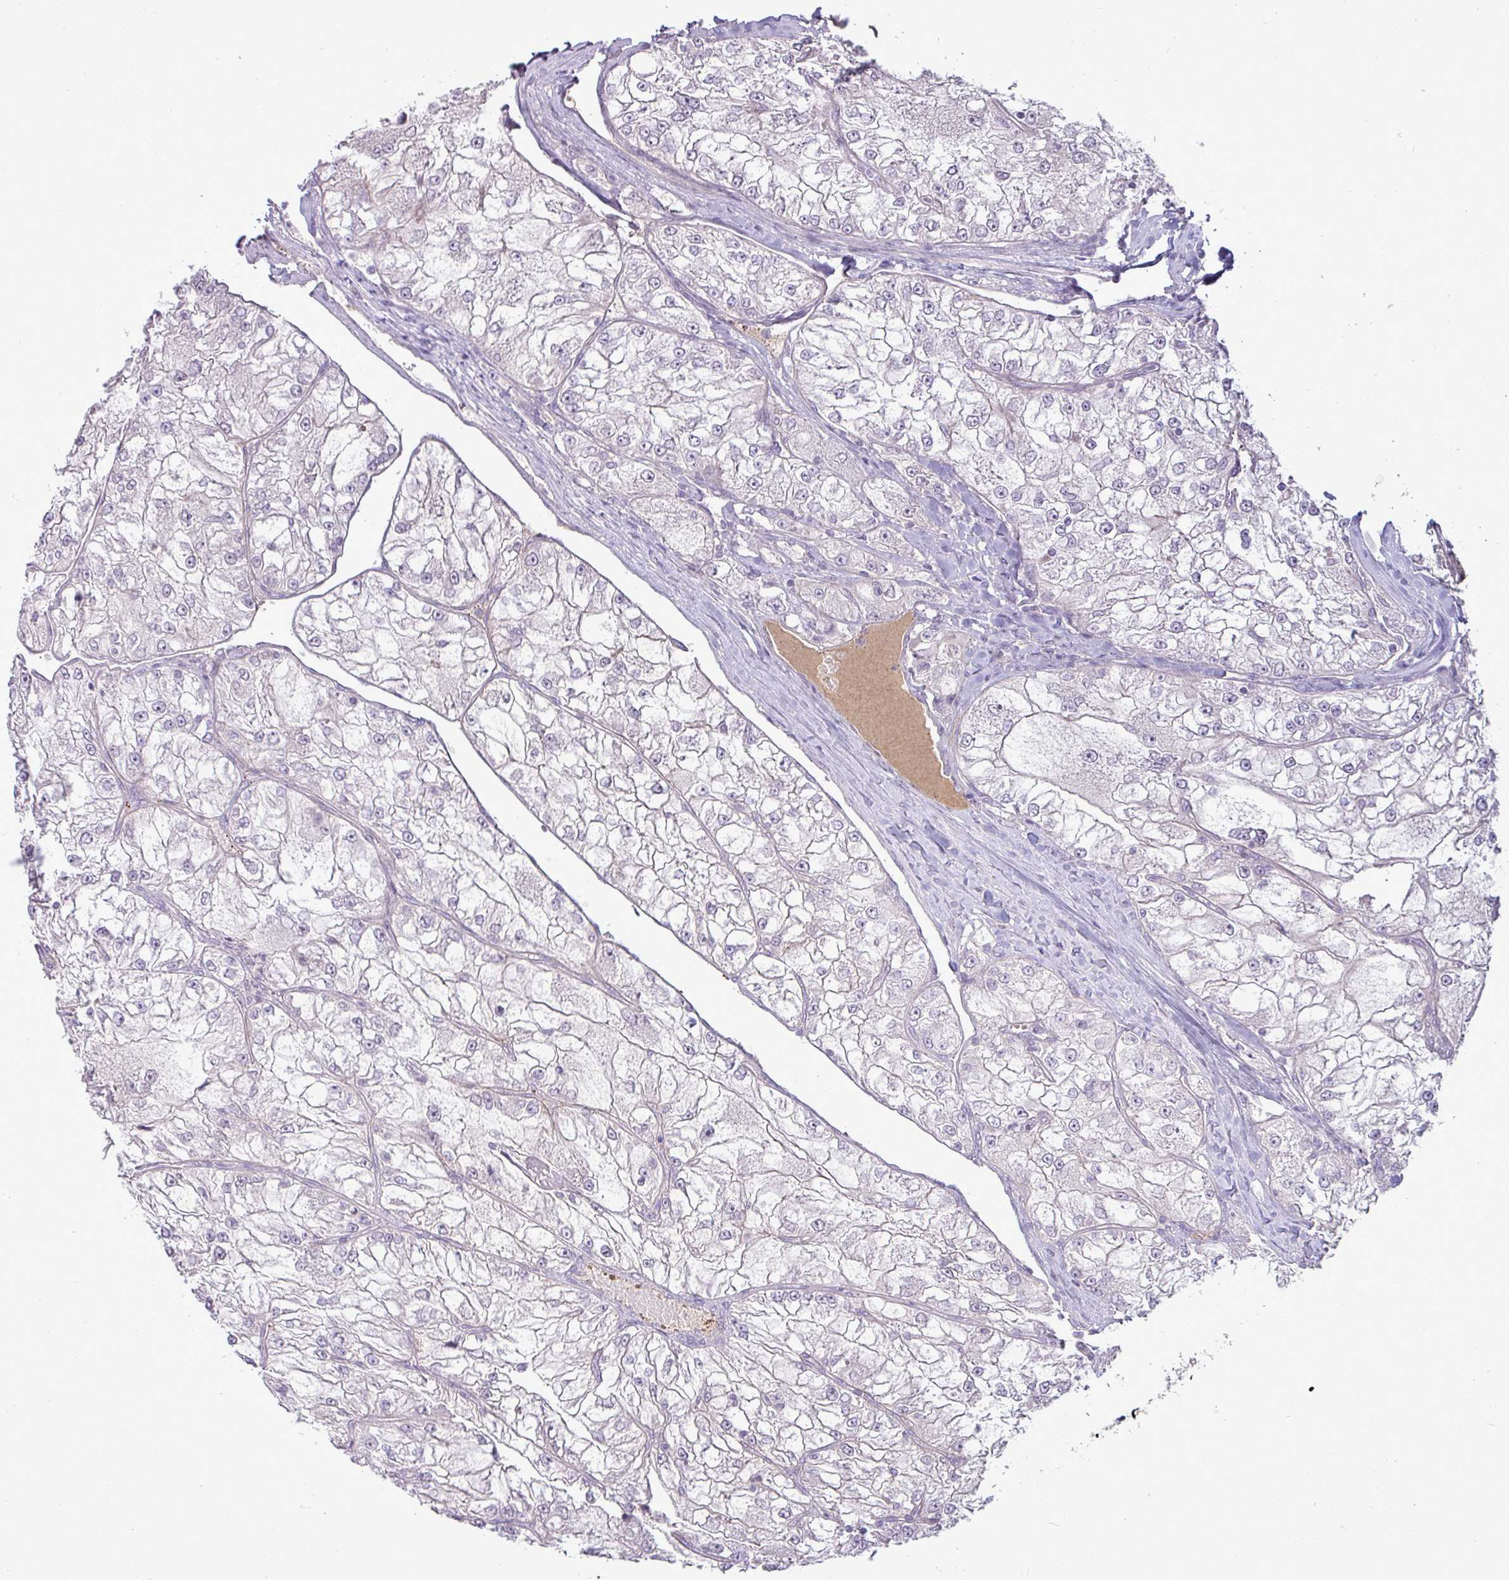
{"staining": {"intensity": "negative", "quantity": "none", "location": "none"}, "tissue": "renal cancer", "cell_type": "Tumor cells", "image_type": "cancer", "snomed": [{"axis": "morphology", "description": "Adenocarcinoma, NOS"}, {"axis": "topography", "description": "Kidney"}], "caption": "Immunohistochemistry (IHC) micrograph of neoplastic tissue: renal cancer stained with DAB displays no significant protein positivity in tumor cells. (Stains: DAB immunohistochemistry with hematoxylin counter stain, Microscopy: brightfield microscopy at high magnification).", "gene": "APOM", "patient": {"sex": "female", "age": 72}}